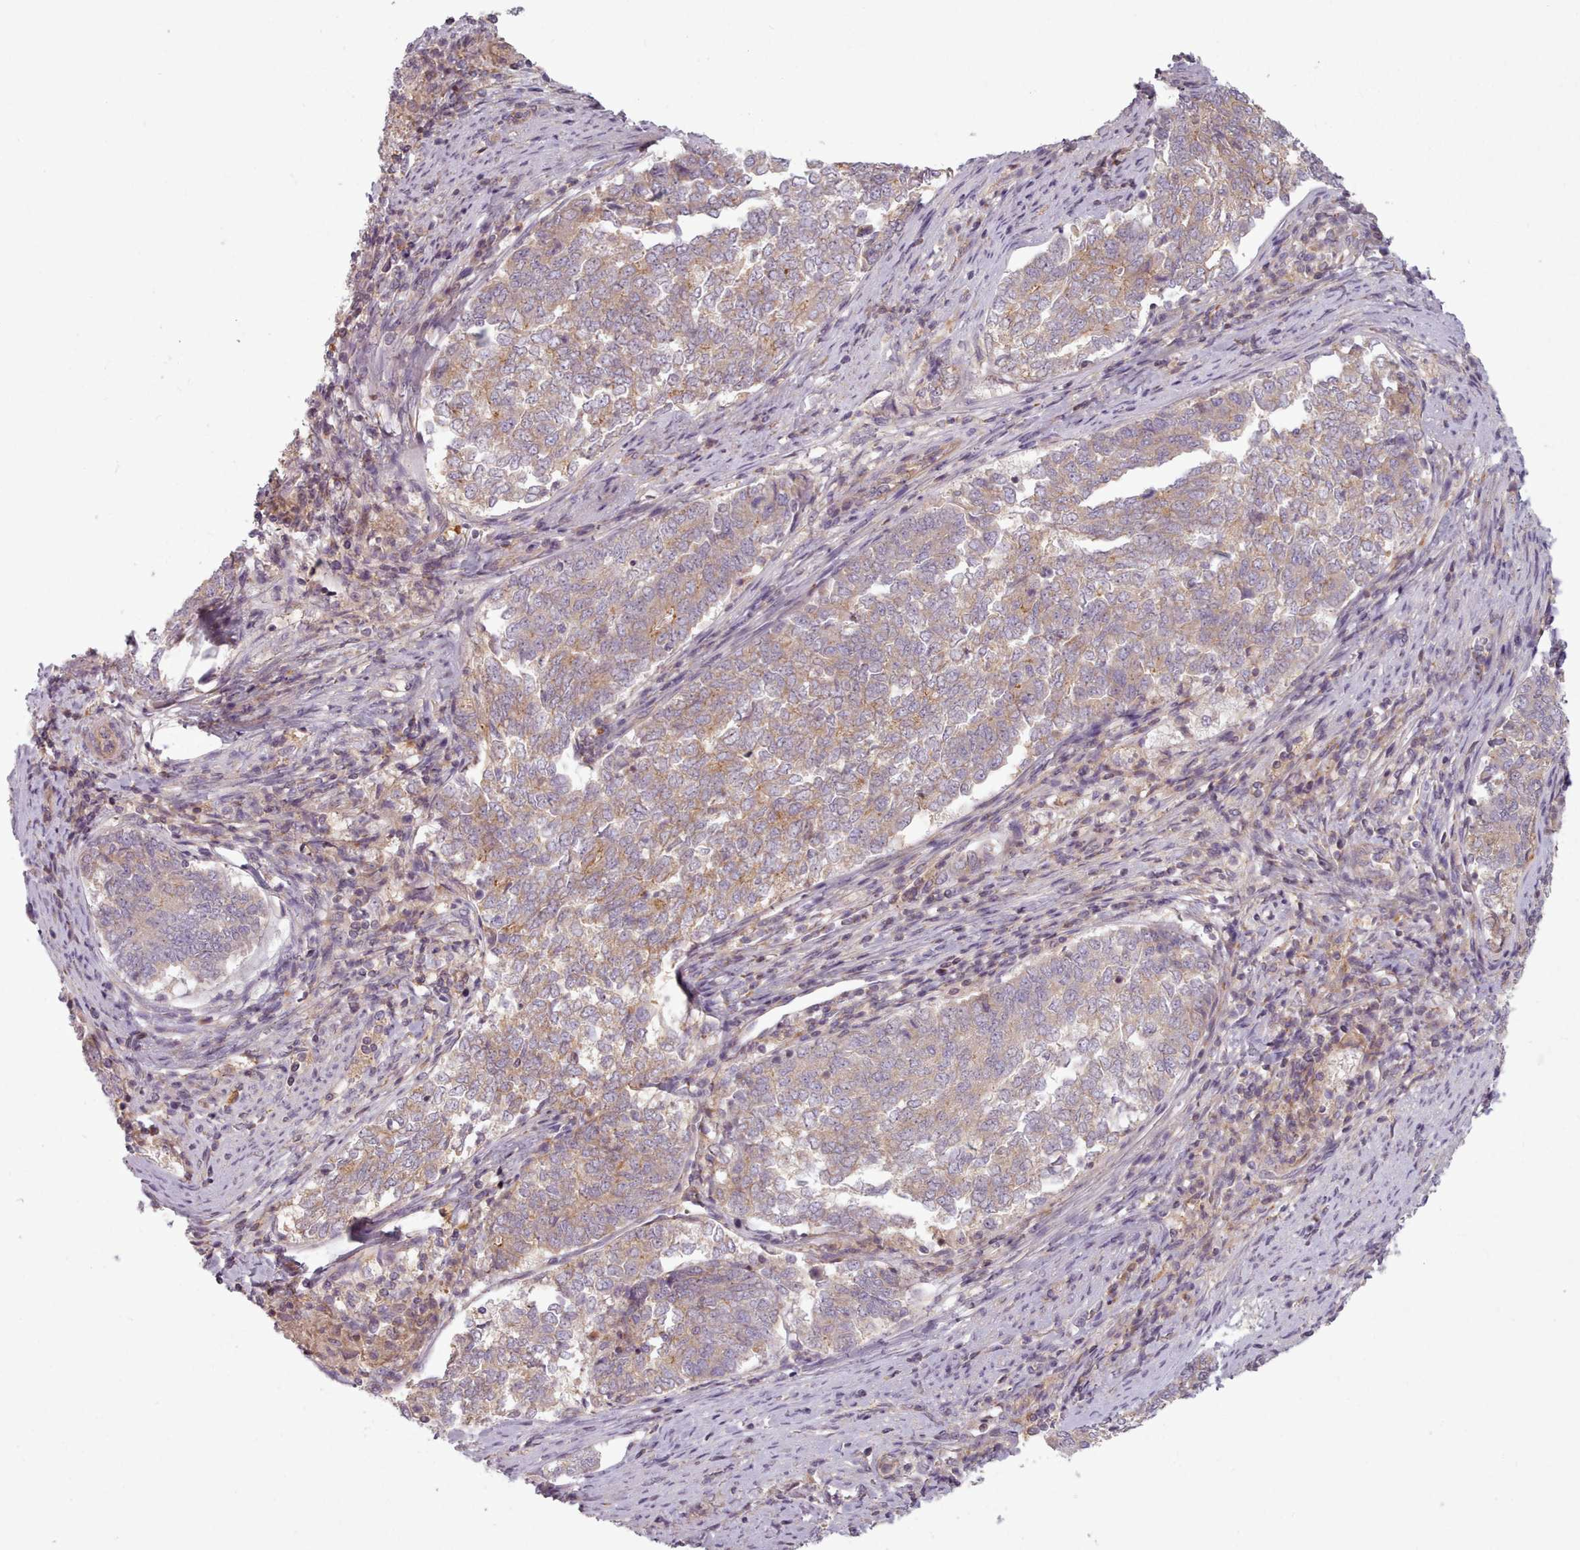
{"staining": {"intensity": "weak", "quantity": ">75%", "location": "cytoplasmic/membranous"}, "tissue": "endometrial cancer", "cell_type": "Tumor cells", "image_type": "cancer", "snomed": [{"axis": "morphology", "description": "Adenocarcinoma, NOS"}, {"axis": "topography", "description": "Endometrium"}], "caption": "Protein expression analysis of human endometrial cancer (adenocarcinoma) reveals weak cytoplasmic/membranous staining in approximately >75% of tumor cells.", "gene": "NT5DC2", "patient": {"sex": "female", "age": 80}}